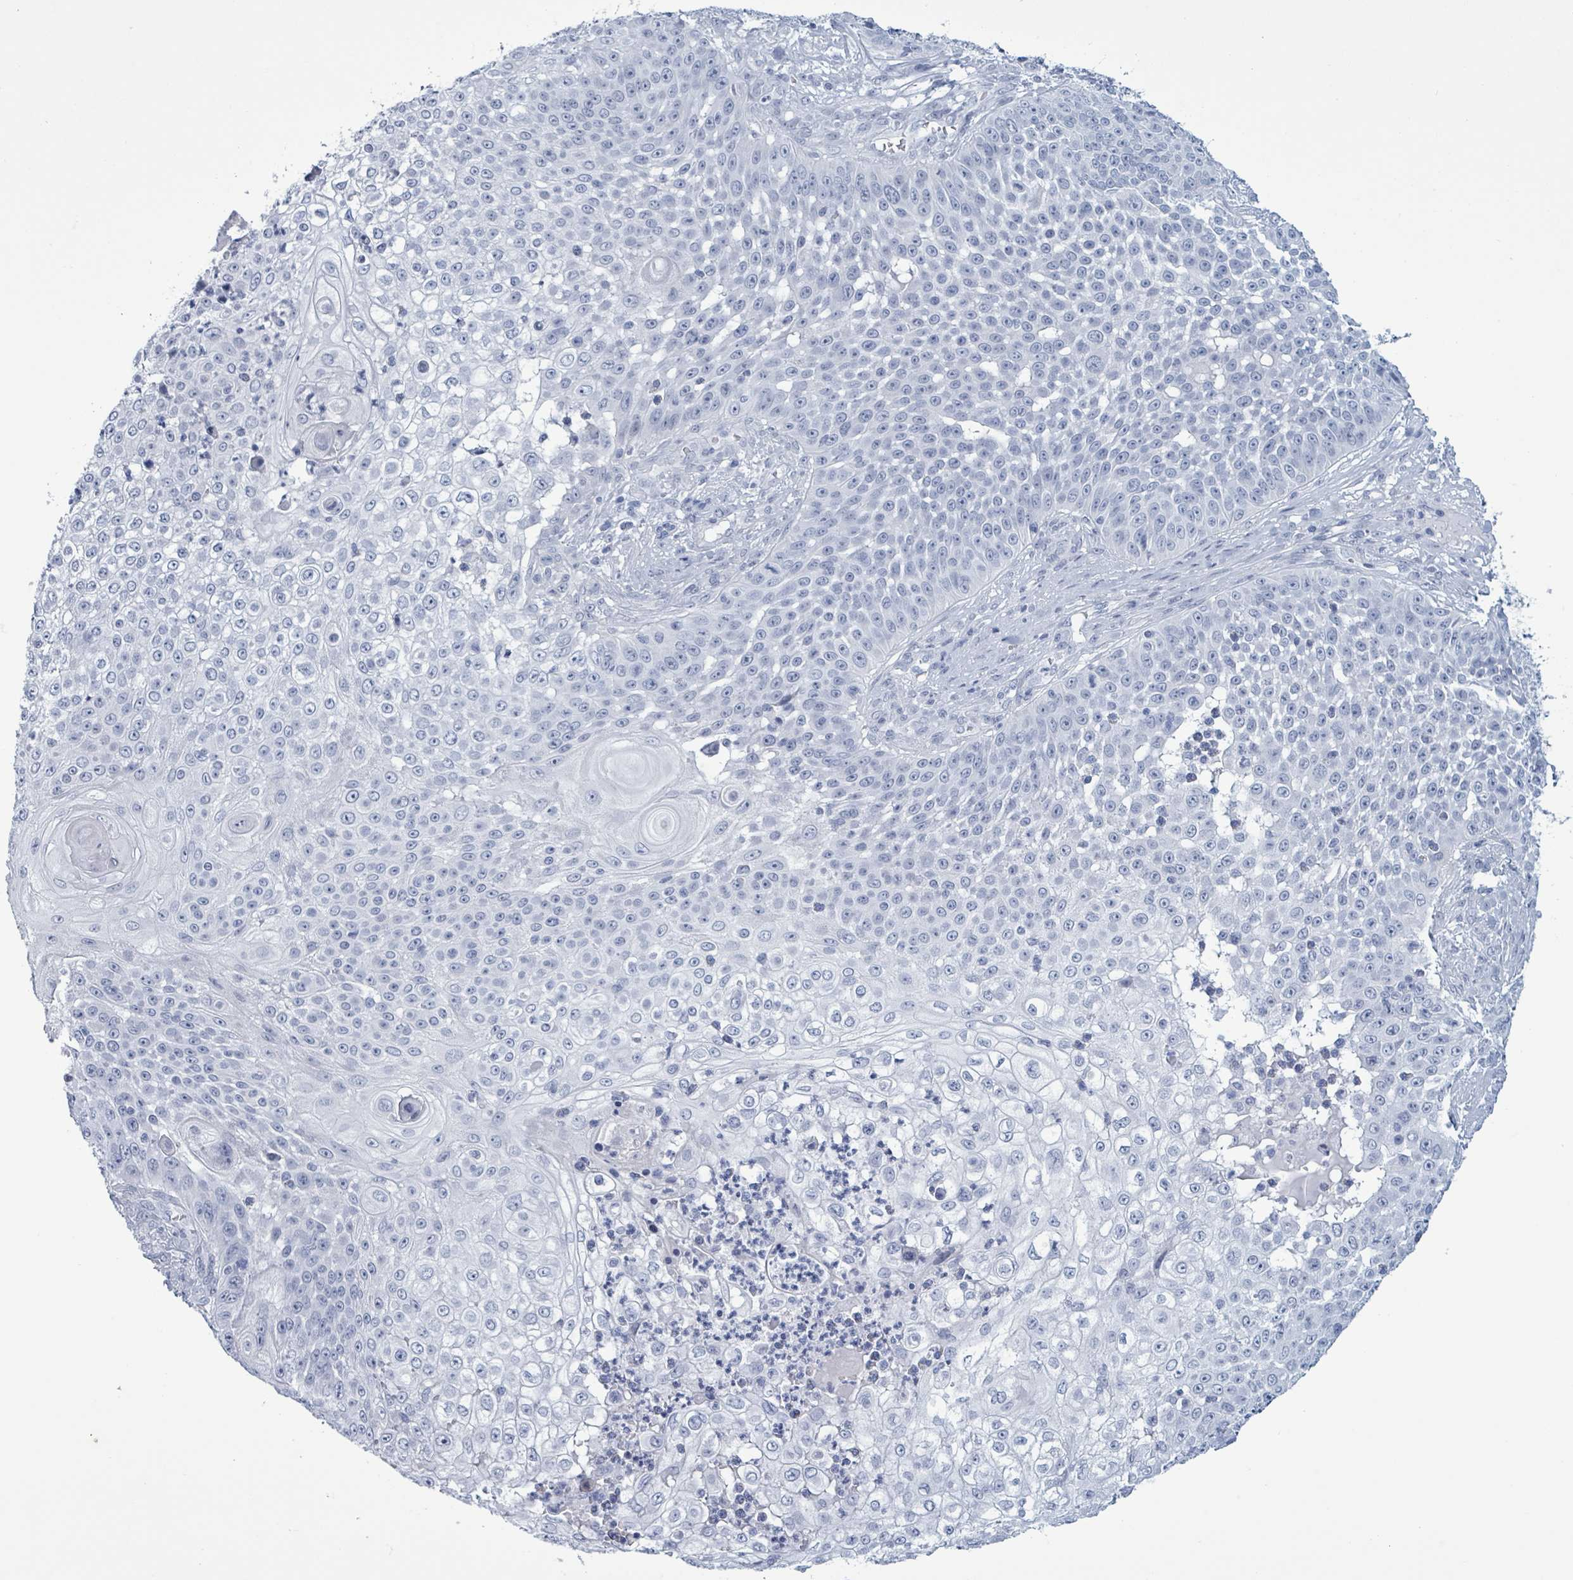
{"staining": {"intensity": "negative", "quantity": "none", "location": "none"}, "tissue": "skin cancer", "cell_type": "Tumor cells", "image_type": "cancer", "snomed": [{"axis": "morphology", "description": "Squamous cell carcinoma, NOS"}, {"axis": "topography", "description": "Skin"}], "caption": "There is no significant positivity in tumor cells of squamous cell carcinoma (skin).", "gene": "ZNF771", "patient": {"sex": "male", "age": 24}}